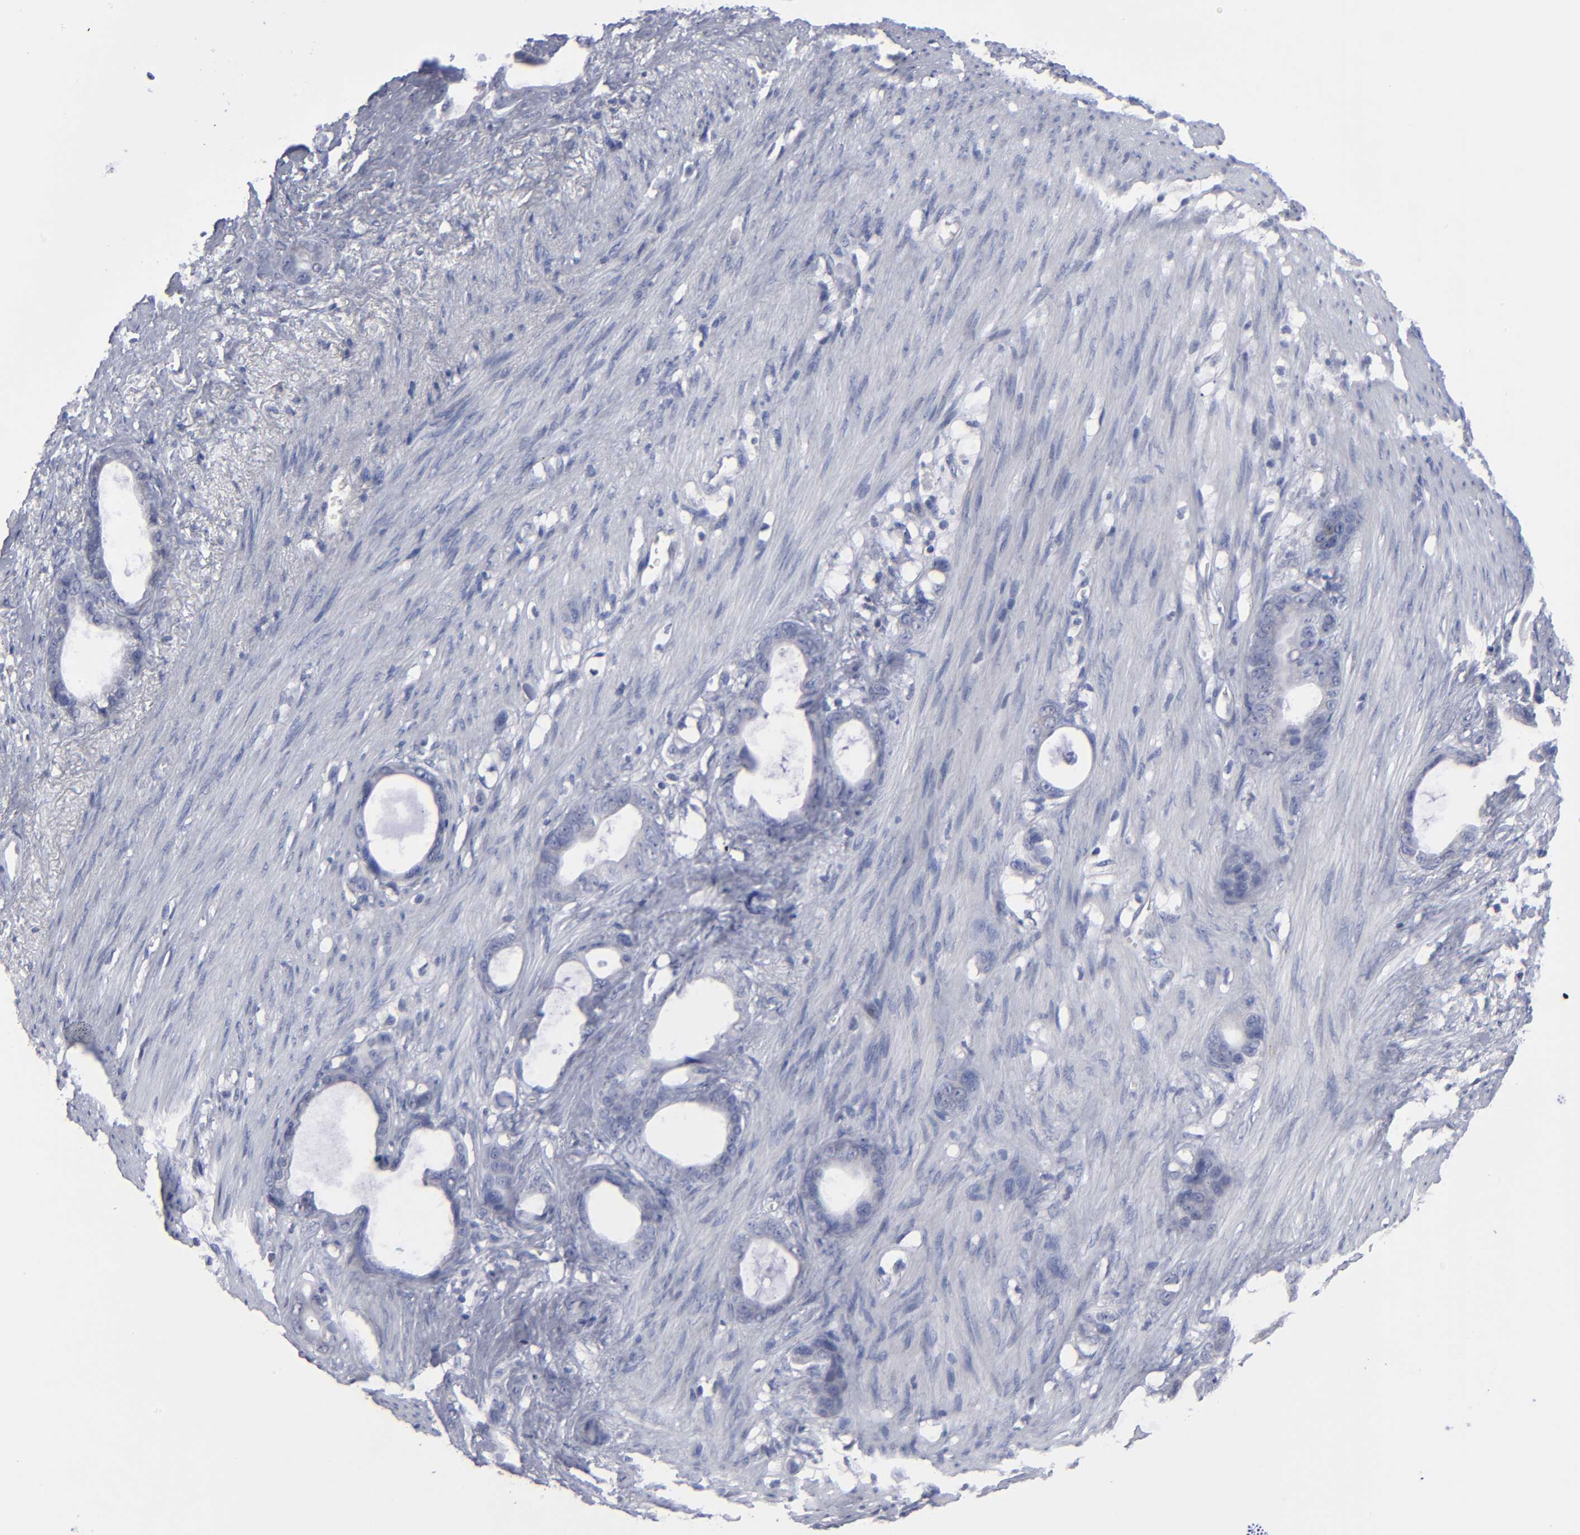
{"staining": {"intensity": "negative", "quantity": "none", "location": "none"}, "tissue": "stomach cancer", "cell_type": "Tumor cells", "image_type": "cancer", "snomed": [{"axis": "morphology", "description": "Adenocarcinoma, NOS"}, {"axis": "topography", "description": "Stomach"}], "caption": "Adenocarcinoma (stomach) was stained to show a protein in brown. There is no significant expression in tumor cells.", "gene": "RPH3A", "patient": {"sex": "female", "age": 75}}